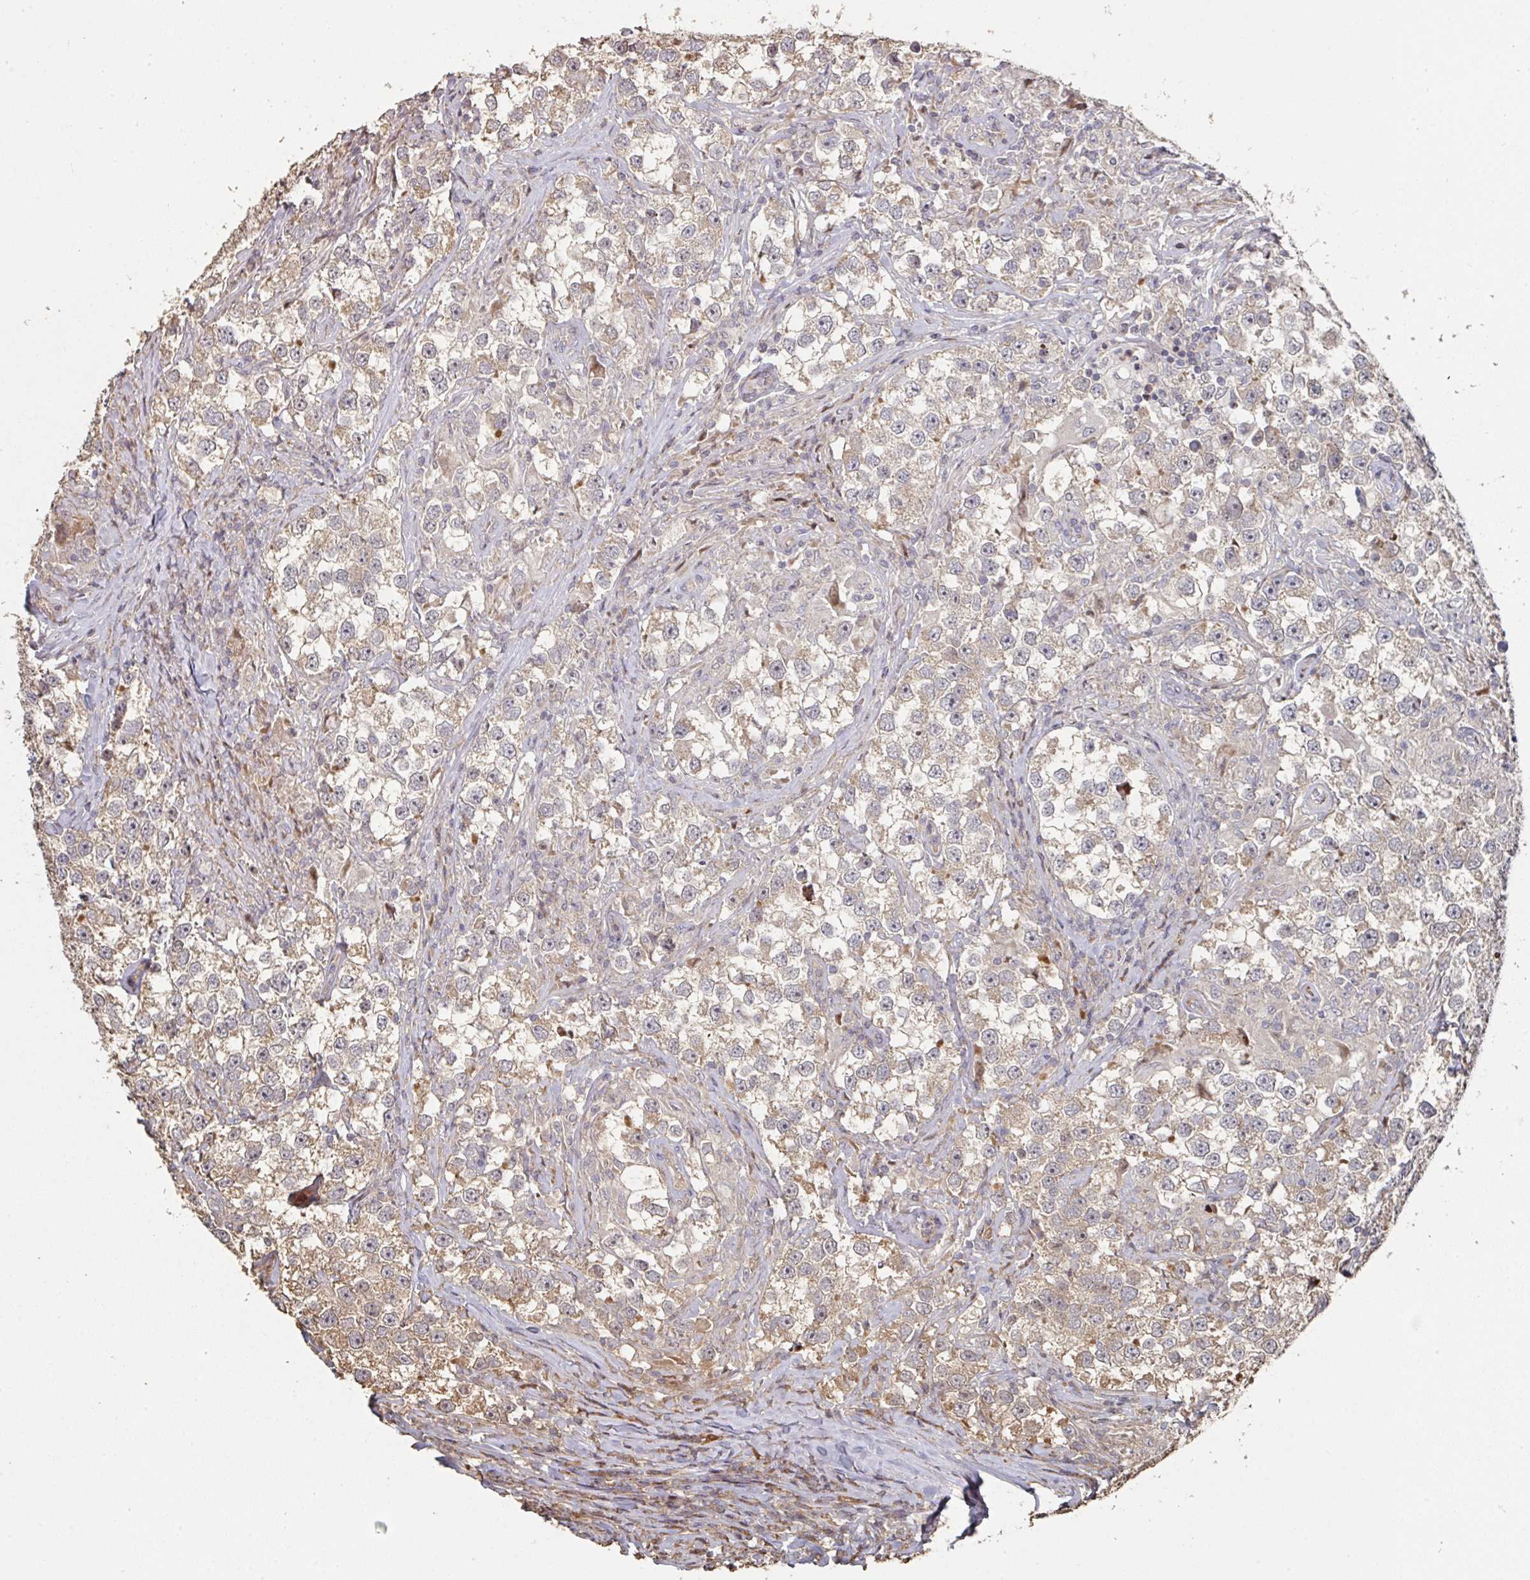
{"staining": {"intensity": "weak", "quantity": ">75%", "location": "cytoplasmic/membranous"}, "tissue": "testis cancer", "cell_type": "Tumor cells", "image_type": "cancer", "snomed": [{"axis": "morphology", "description": "Seminoma, NOS"}, {"axis": "topography", "description": "Testis"}], "caption": "Seminoma (testis) stained with immunohistochemistry (IHC) demonstrates weak cytoplasmic/membranous staining in approximately >75% of tumor cells.", "gene": "CA7", "patient": {"sex": "male", "age": 46}}